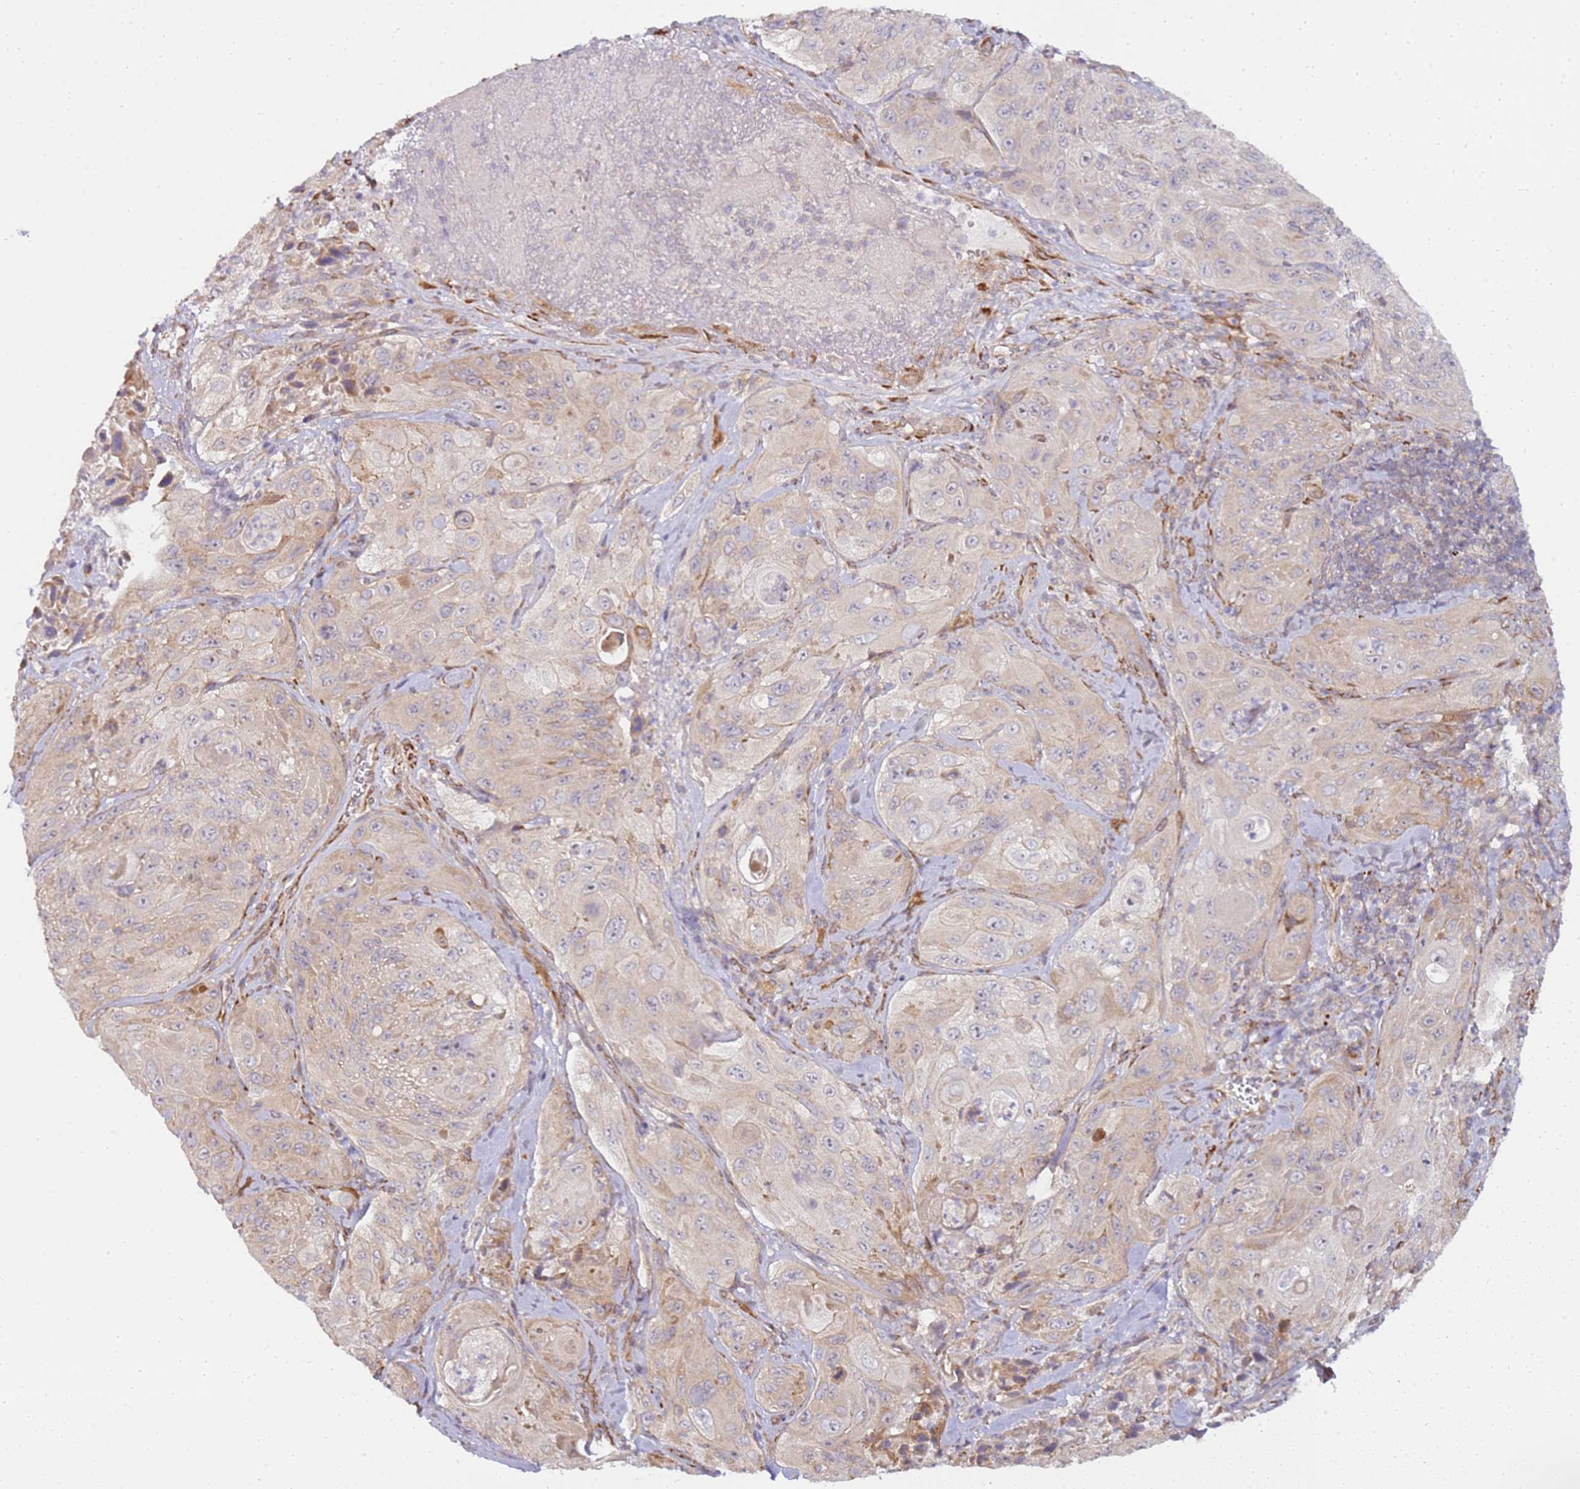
{"staining": {"intensity": "weak", "quantity": "<25%", "location": "cytoplasmic/membranous"}, "tissue": "cervical cancer", "cell_type": "Tumor cells", "image_type": "cancer", "snomed": [{"axis": "morphology", "description": "Squamous cell carcinoma, NOS"}, {"axis": "topography", "description": "Cervix"}], "caption": "Immunohistochemistry of human cervical cancer demonstrates no staining in tumor cells. The staining is performed using DAB (3,3'-diaminobenzidine) brown chromogen with nuclei counter-stained in using hematoxylin.", "gene": "GRAP", "patient": {"sex": "female", "age": 42}}